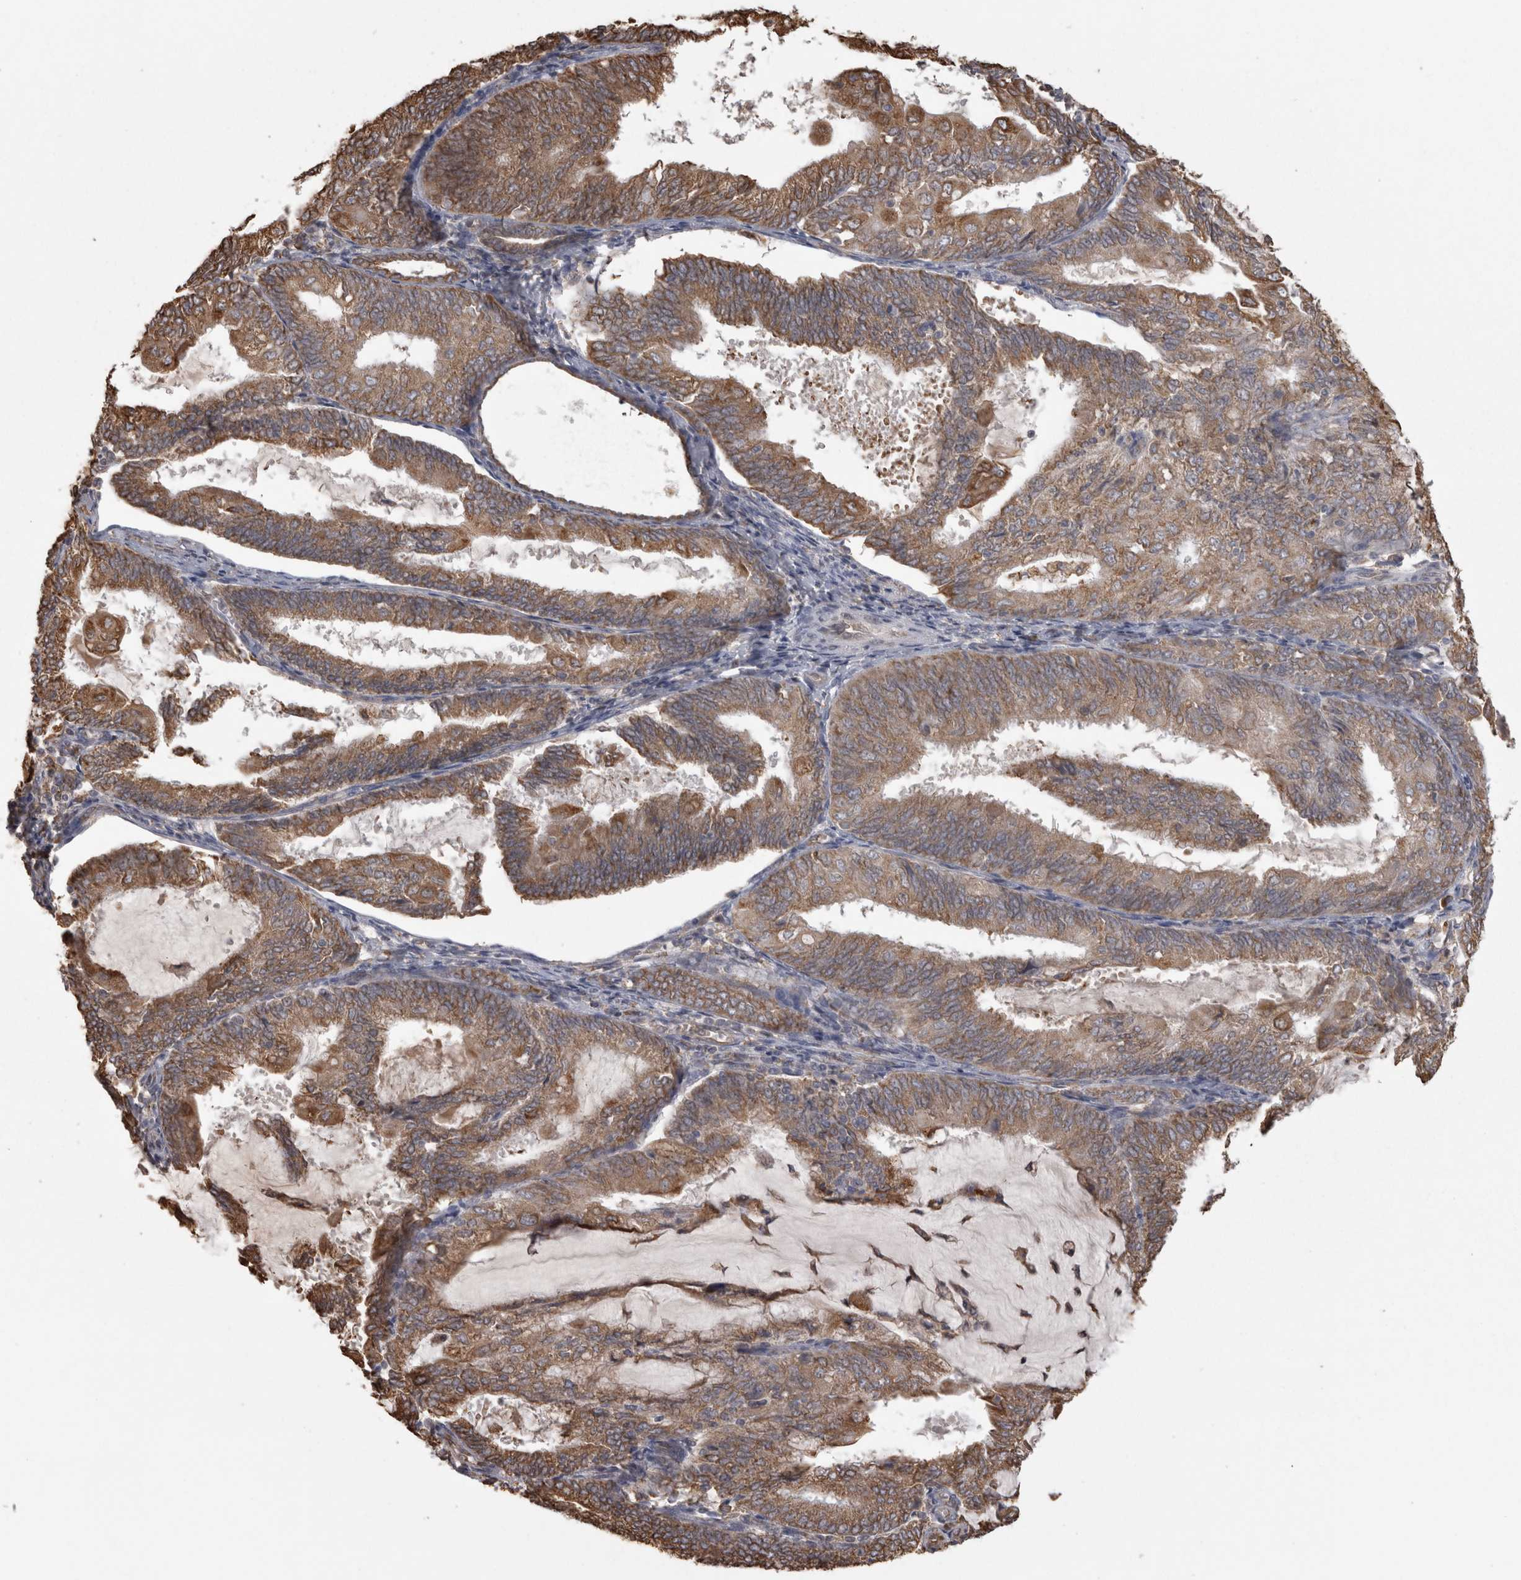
{"staining": {"intensity": "moderate", "quantity": ">75%", "location": "cytoplasmic/membranous"}, "tissue": "endometrial cancer", "cell_type": "Tumor cells", "image_type": "cancer", "snomed": [{"axis": "morphology", "description": "Adenocarcinoma, NOS"}, {"axis": "topography", "description": "Endometrium"}], "caption": "Endometrial cancer (adenocarcinoma) stained for a protein (brown) shows moderate cytoplasmic/membranous positive staining in about >75% of tumor cells.", "gene": "PON2", "patient": {"sex": "female", "age": 81}}